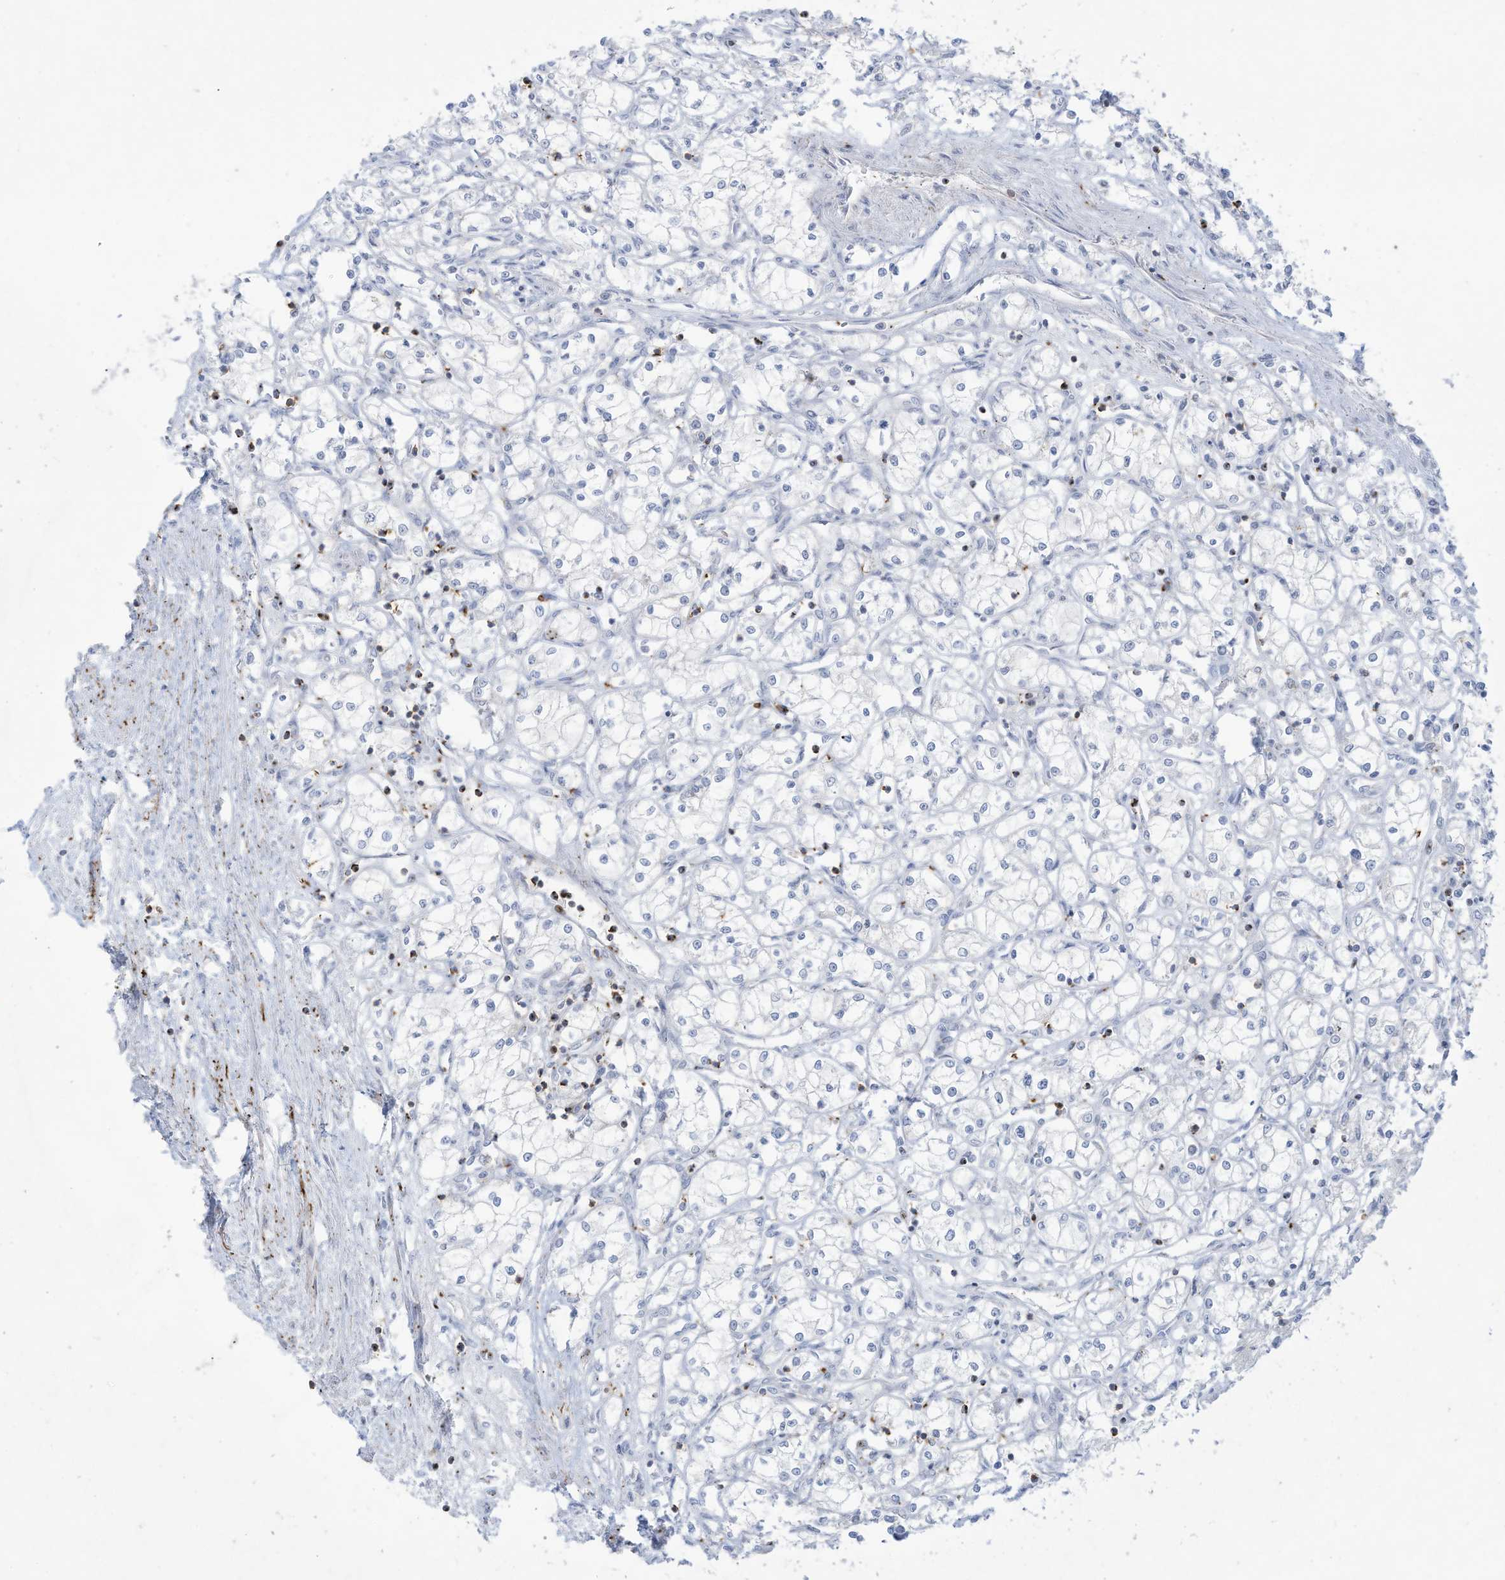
{"staining": {"intensity": "negative", "quantity": "none", "location": "none"}, "tissue": "renal cancer", "cell_type": "Tumor cells", "image_type": "cancer", "snomed": [{"axis": "morphology", "description": "Adenocarcinoma, NOS"}, {"axis": "topography", "description": "Kidney"}], "caption": "High magnification brightfield microscopy of renal cancer stained with DAB (3,3'-diaminobenzidine) (brown) and counterstained with hematoxylin (blue): tumor cells show no significant positivity.", "gene": "THNSL2", "patient": {"sex": "male", "age": 59}}